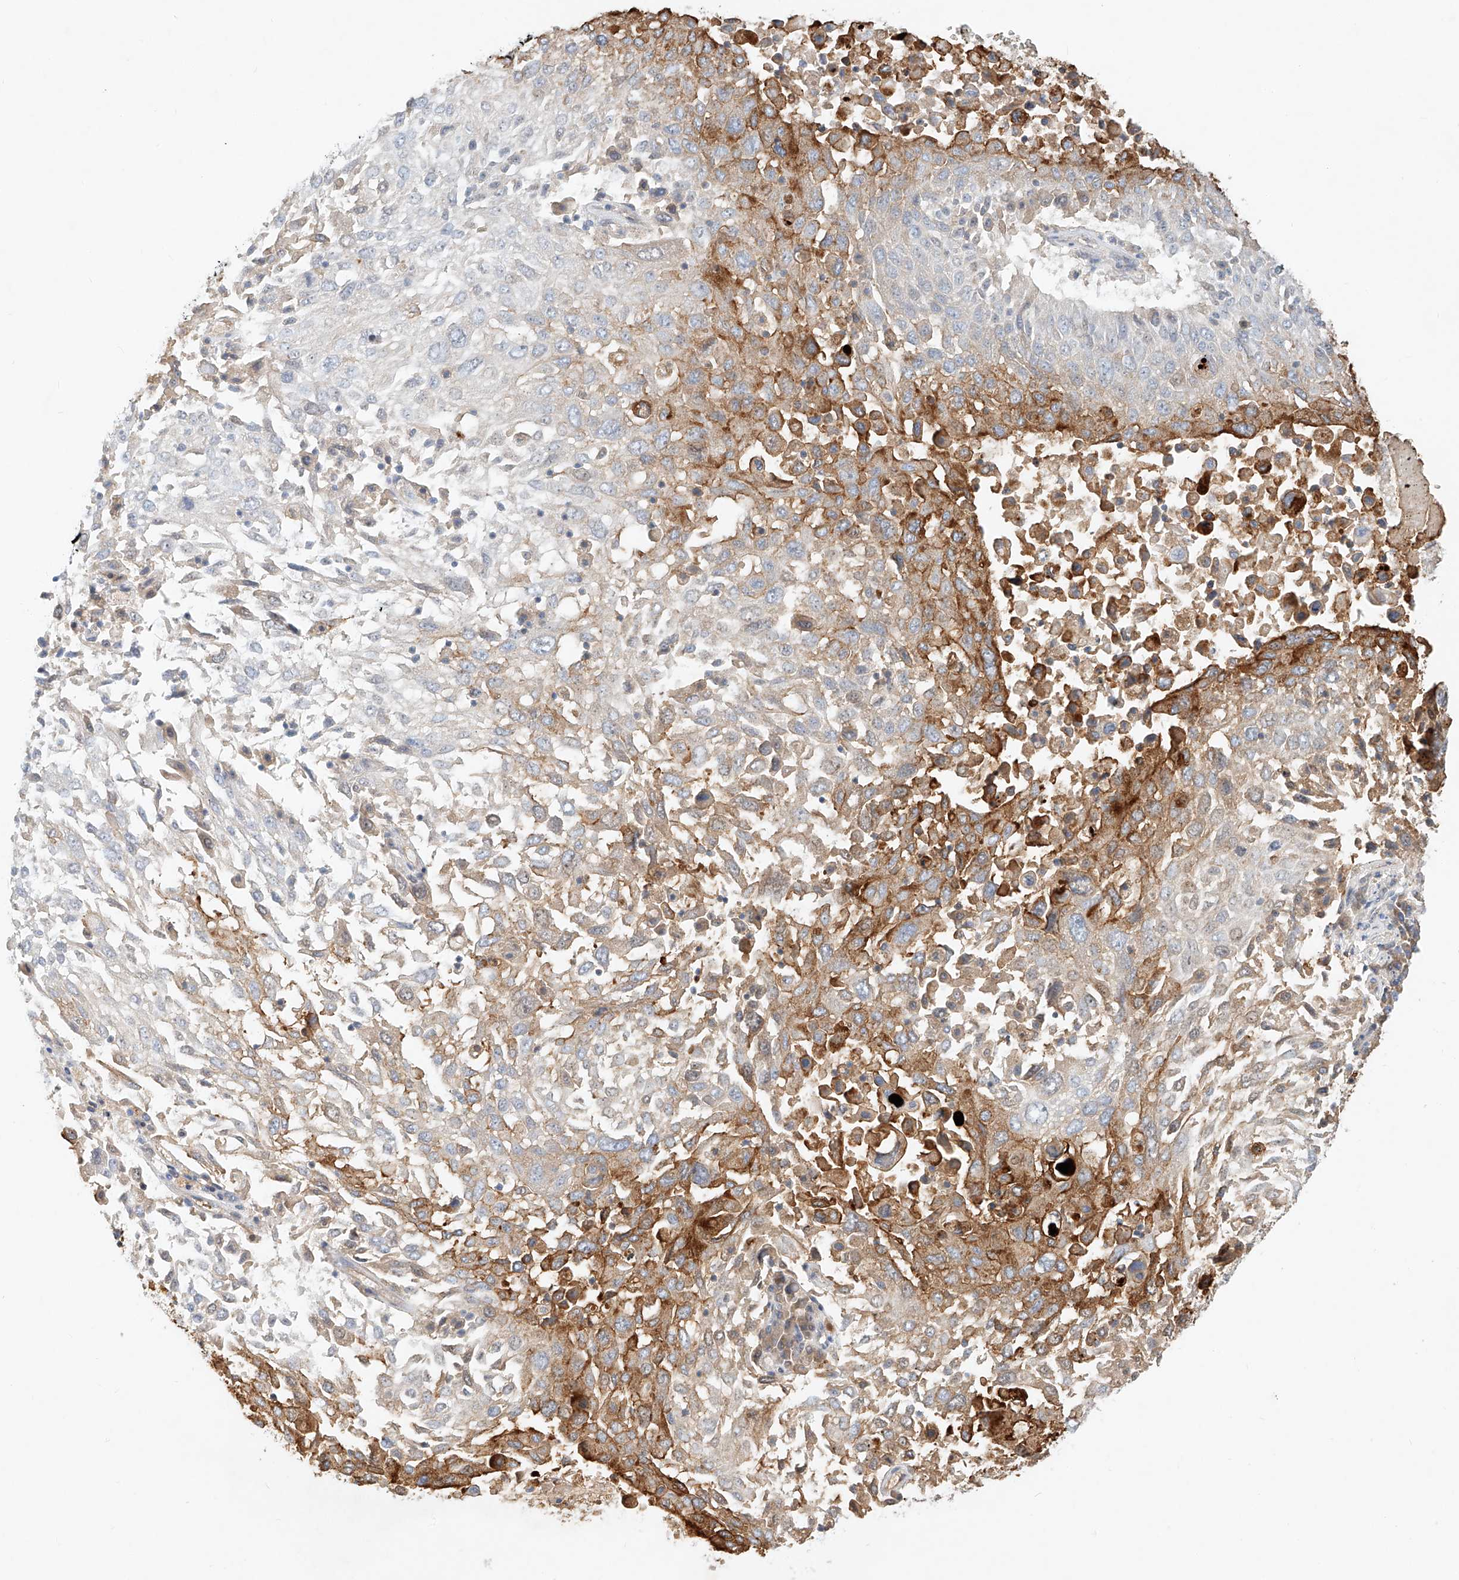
{"staining": {"intensity": "strong", "quantity": "<25%", "location": "cytoplasmic/membranous"}, "tissue": "lung cancer", "cell_type": "Tumor cells", "image_type": "cancer", "snomed": [{"axis": "morphology", "description": "Squamous cell carcinoma, NOS"}, {"axis": "topography", "description": "Lung"}], "caption": "IHC photomicrograph of neoplastic tissue: lung squamous cell carcinoma stained using immunohistochemistry (IHC) shows medium levels of strong protein expression localized specifically in the cytoplasmic/membranous of tumor cells, appearing as a cytoplasmic/membranous brown color.", "gene": "SYTL3", "patient": {"sex": "male", "age": 65}}